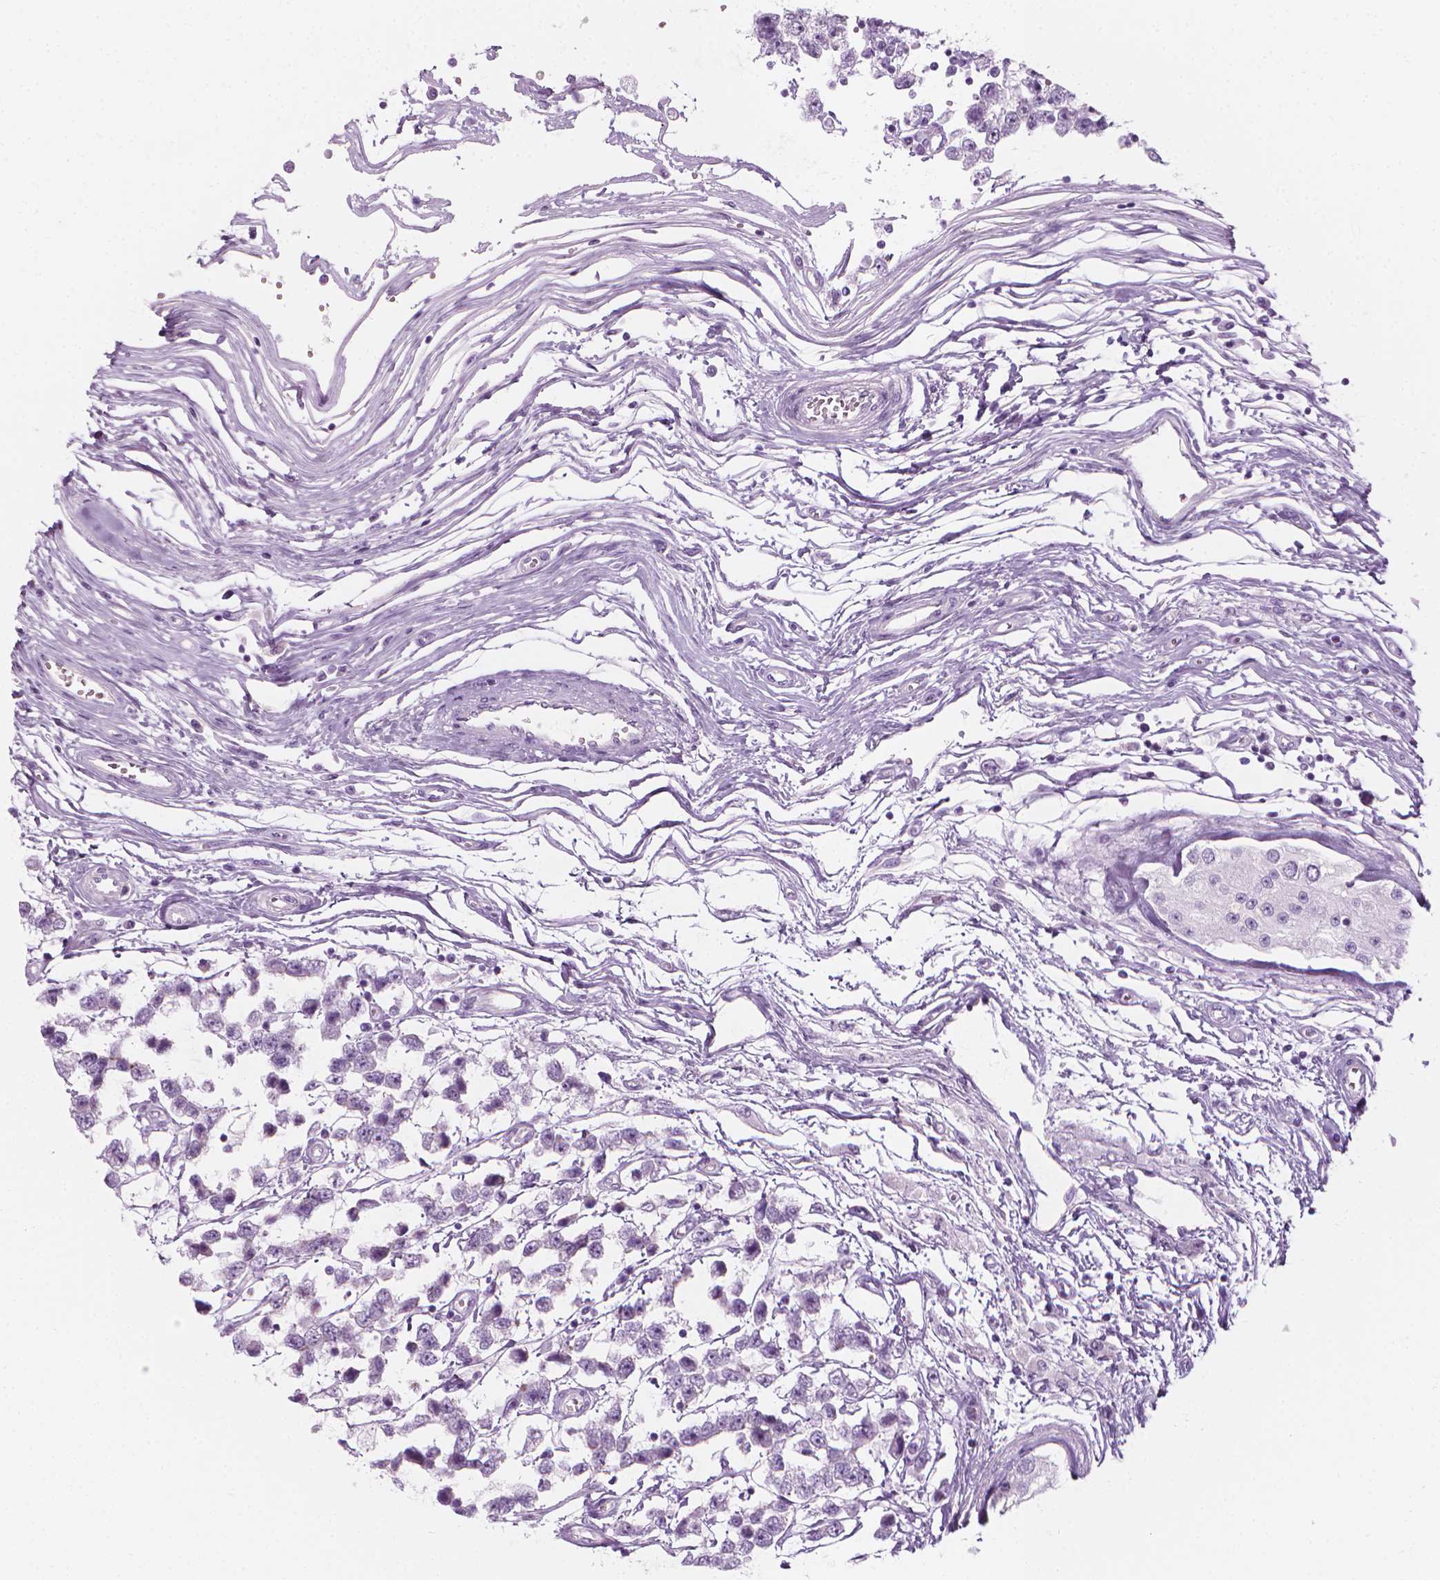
{"staining": {"intensity": "negative", "quantity": "none", "location": "none"}, "tissue": "testis cancer", "cell_type": "Tumor cells", "image_type": "cancer", "snomed": [{"axis": "morphology", "description": "Seminoma, NOS"}, {"axis": "topography", "description": "Testis"}], "caption": "An IHC image of testis cancer is shown. There is no staining in tumor cells of testis cancer.", "gene": "SCG3", "patient": {"sex": "male", "age": 34}}